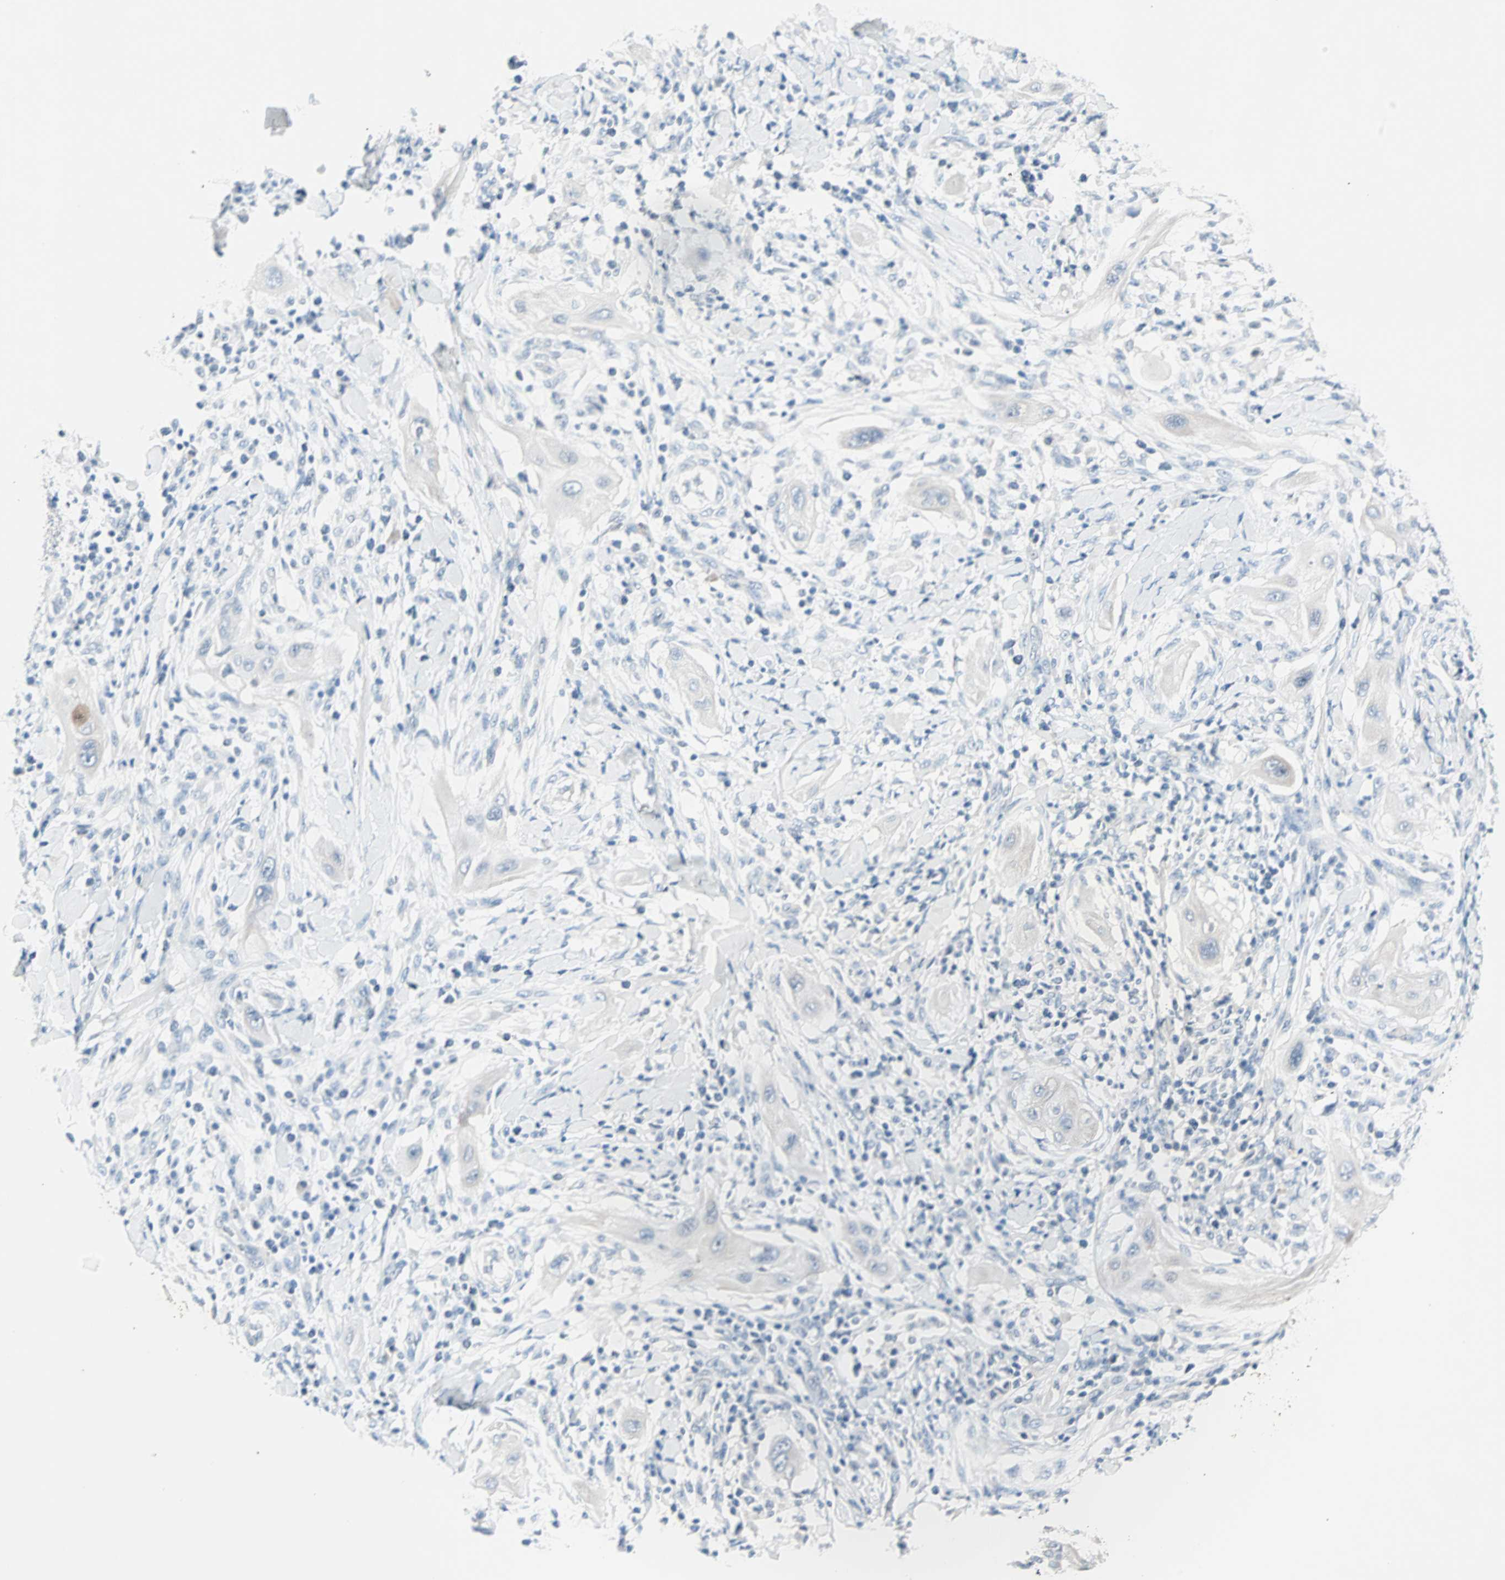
{"staining": {"intensity": "negative", "quantity": "none", "location": "none"}, "tissue": "lung cancer", "cell_type": "Tumor cells", "image_type": "cancer", "snomed": [{"axis": "morphology", "description": "Squamous cell carcinoma, NOS"}, {"axis": "topography", "description": "Lung"}], "caption": "Tumor cells show no significant protein staining in squamous cell carcinoma (lung).", "gene": "NEFH", "patient": {"sex": "female", "age": 47}}